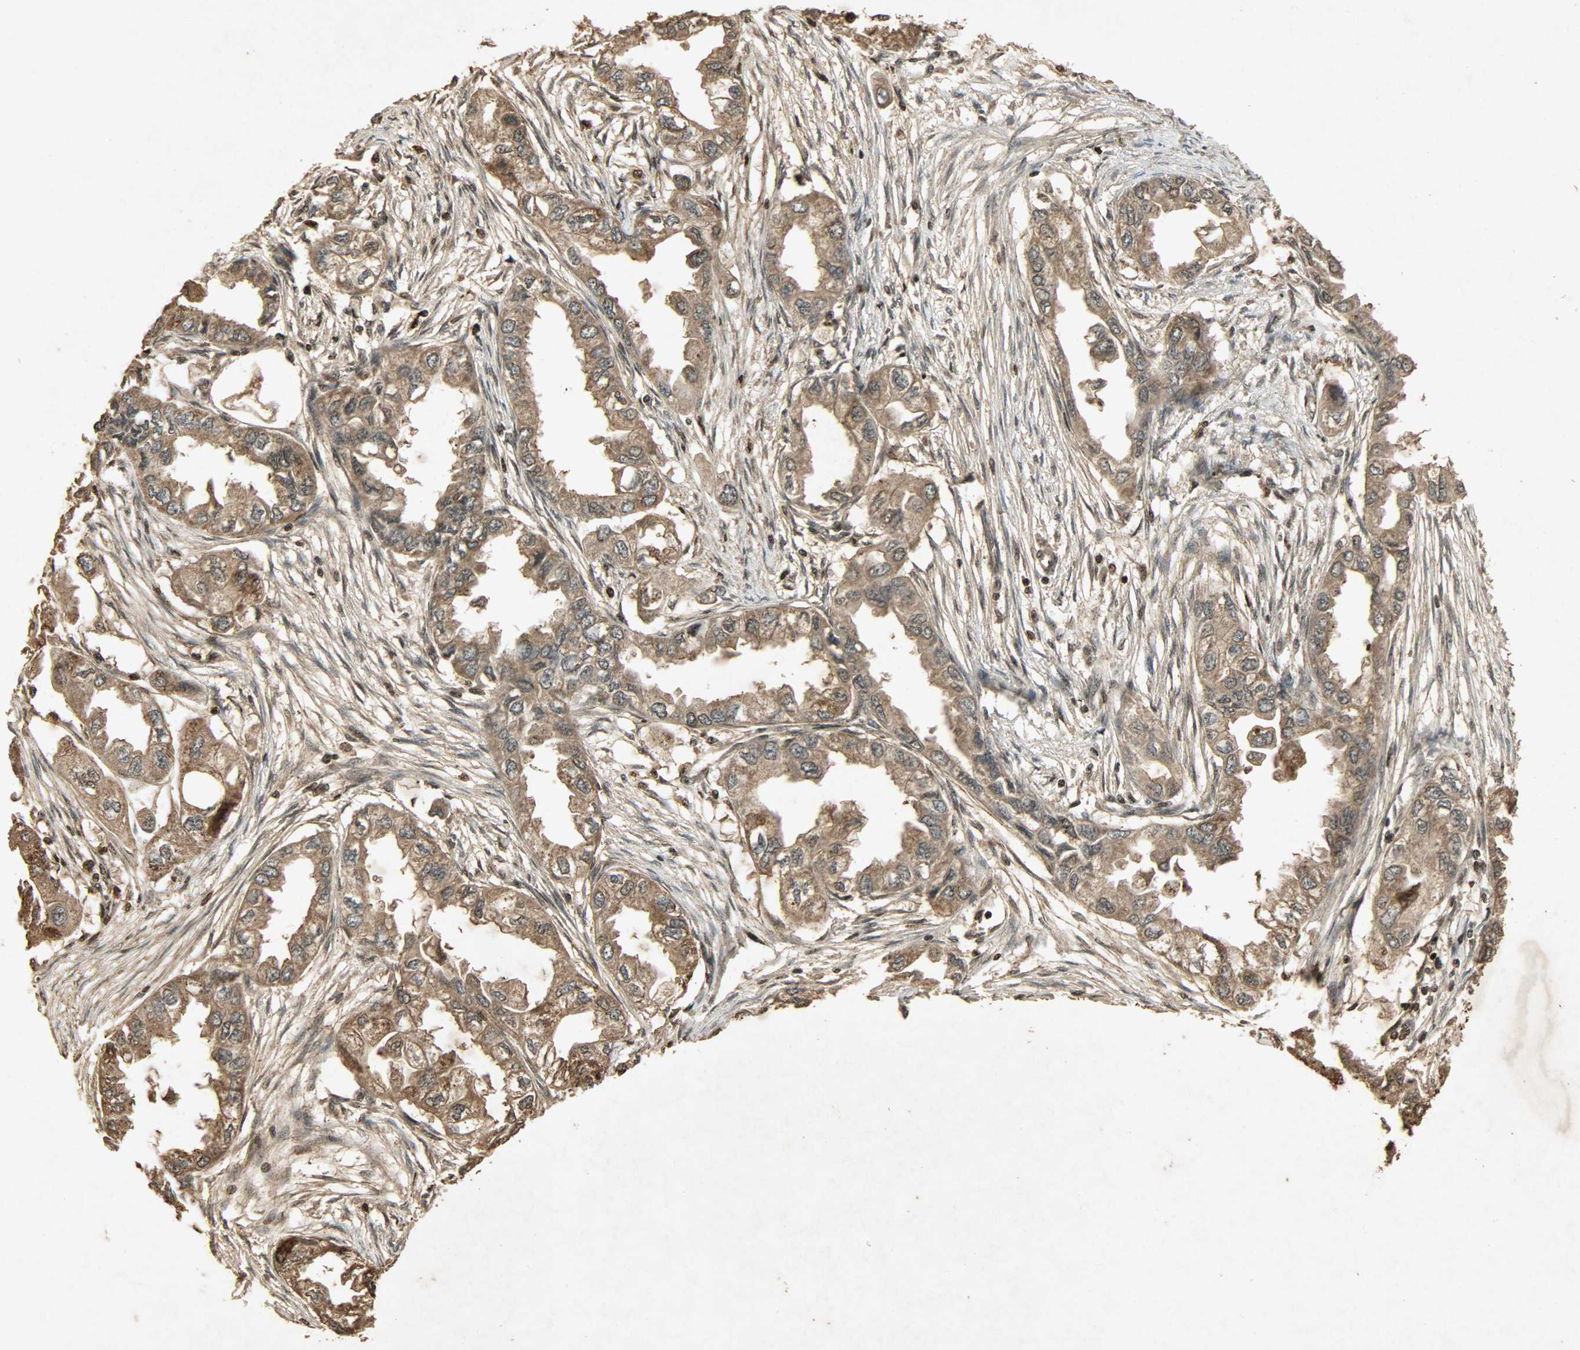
{"staining": {"intensity": "moderate", "quantity": ">75%", "location": "cytoplasmic/membranous,nuclear"}, "tissue": "endometrial cancer", "cell_type": "Tumor cells", "image_type": "cancer", "snomed": [{"axis": "morphology", "description": "Adenocarcinoma, NOS"}, {"axis": "topography", "description": "Endometrium"}], "caption": "The micrograph displays a brown stain indicating the presence of a protein in the cytoplasmic/membranous and nuclear of tumor cells in endometrial cancer.", "gene": "PPP3R1", "patient": {"sex": "female", "age": 67}}